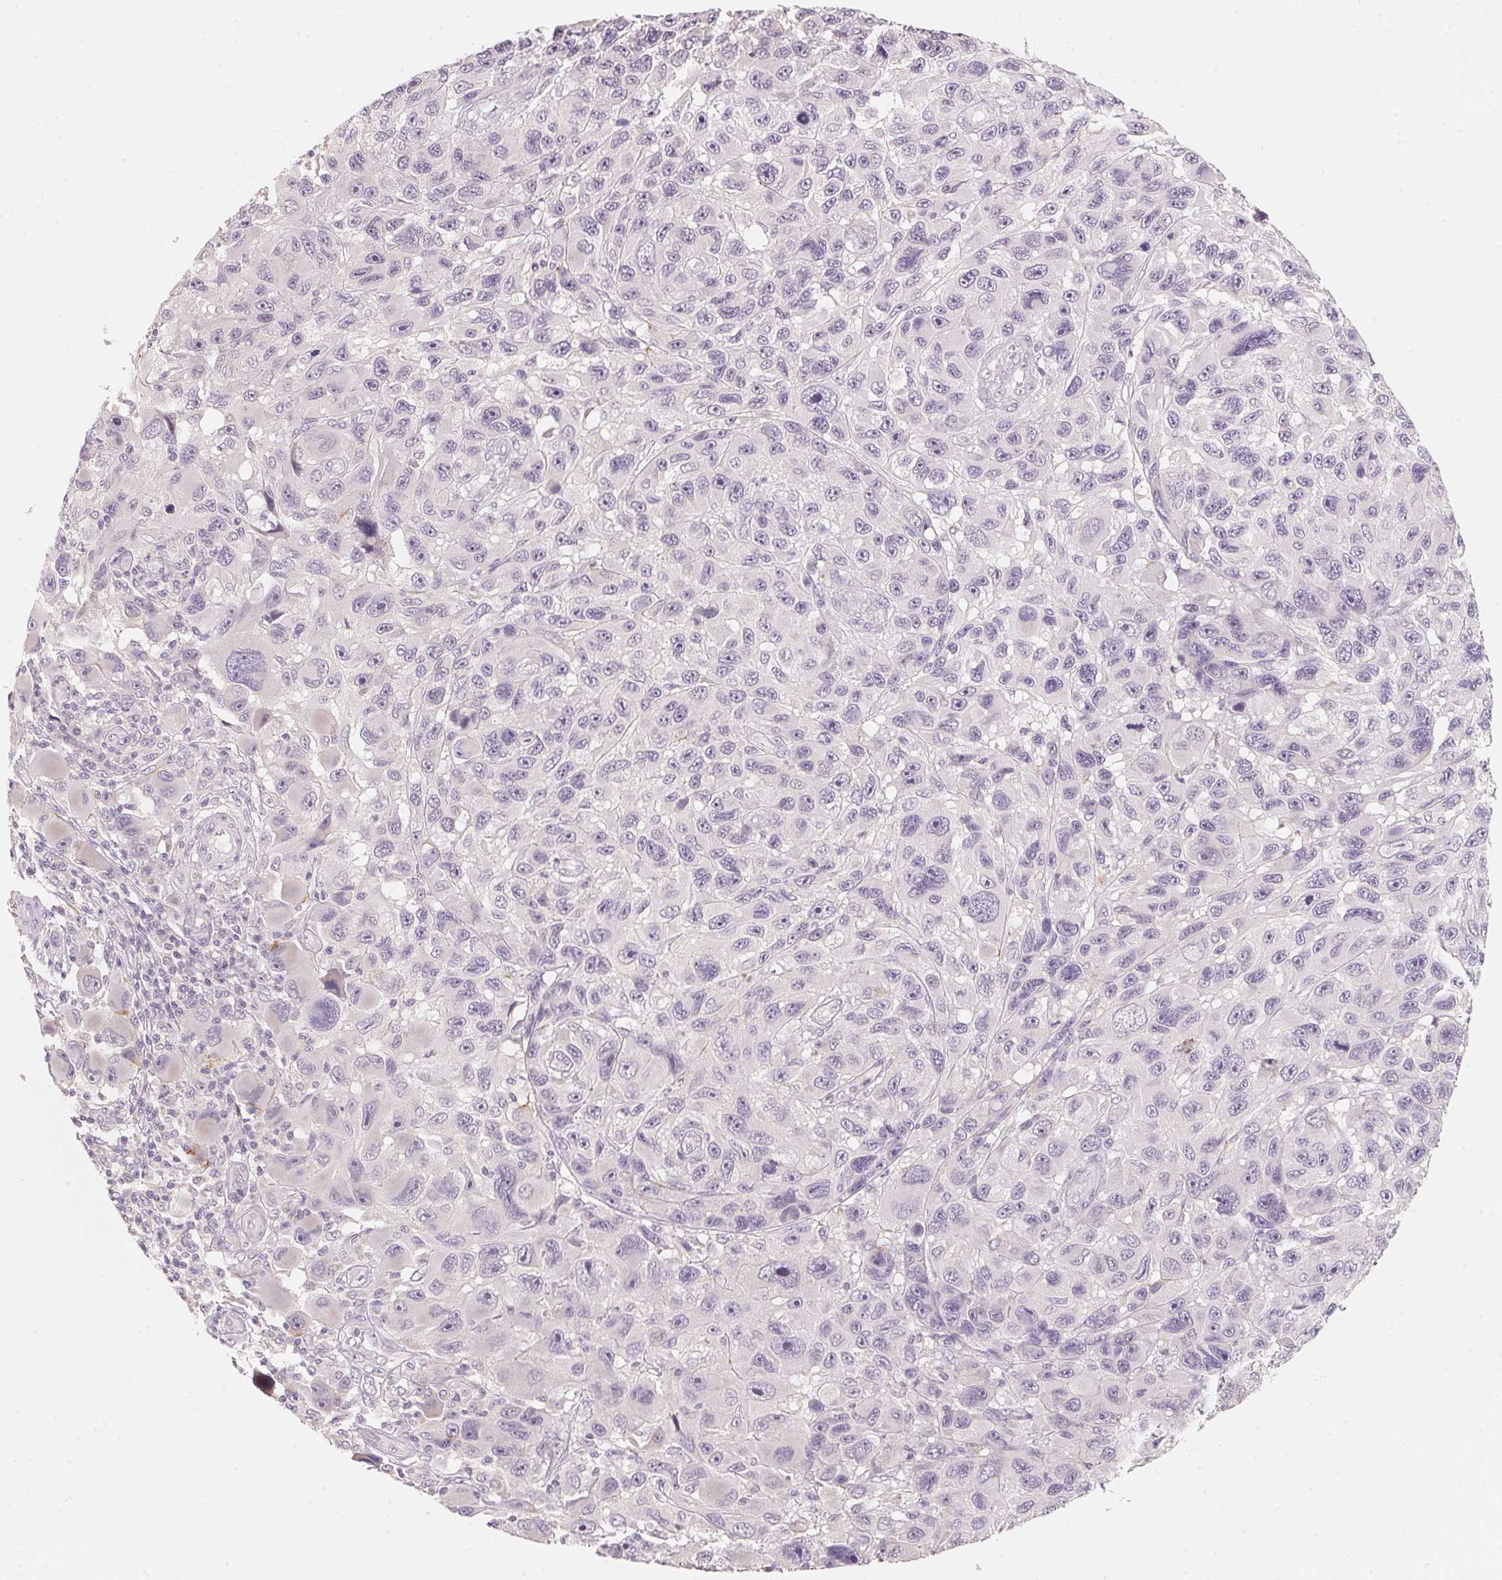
{"staining": {"intensity": "negative", "quantity": "none", "location": "none"}, "tissue": "melanoma", "cell_type": "Tumor cells", "image_type": "cancer", "snomed": [{"axis": "morphology", "description": "Malignant melanoma, NOS"}, {"axis": "topography", "description": "Skin"}], "caption": "Immunohistochemical staining of malignant melanoma reveals no significant positivity in tumor cells.", "gene": "ANKRD31", "patient": {"sex": "male", "age": 53}}